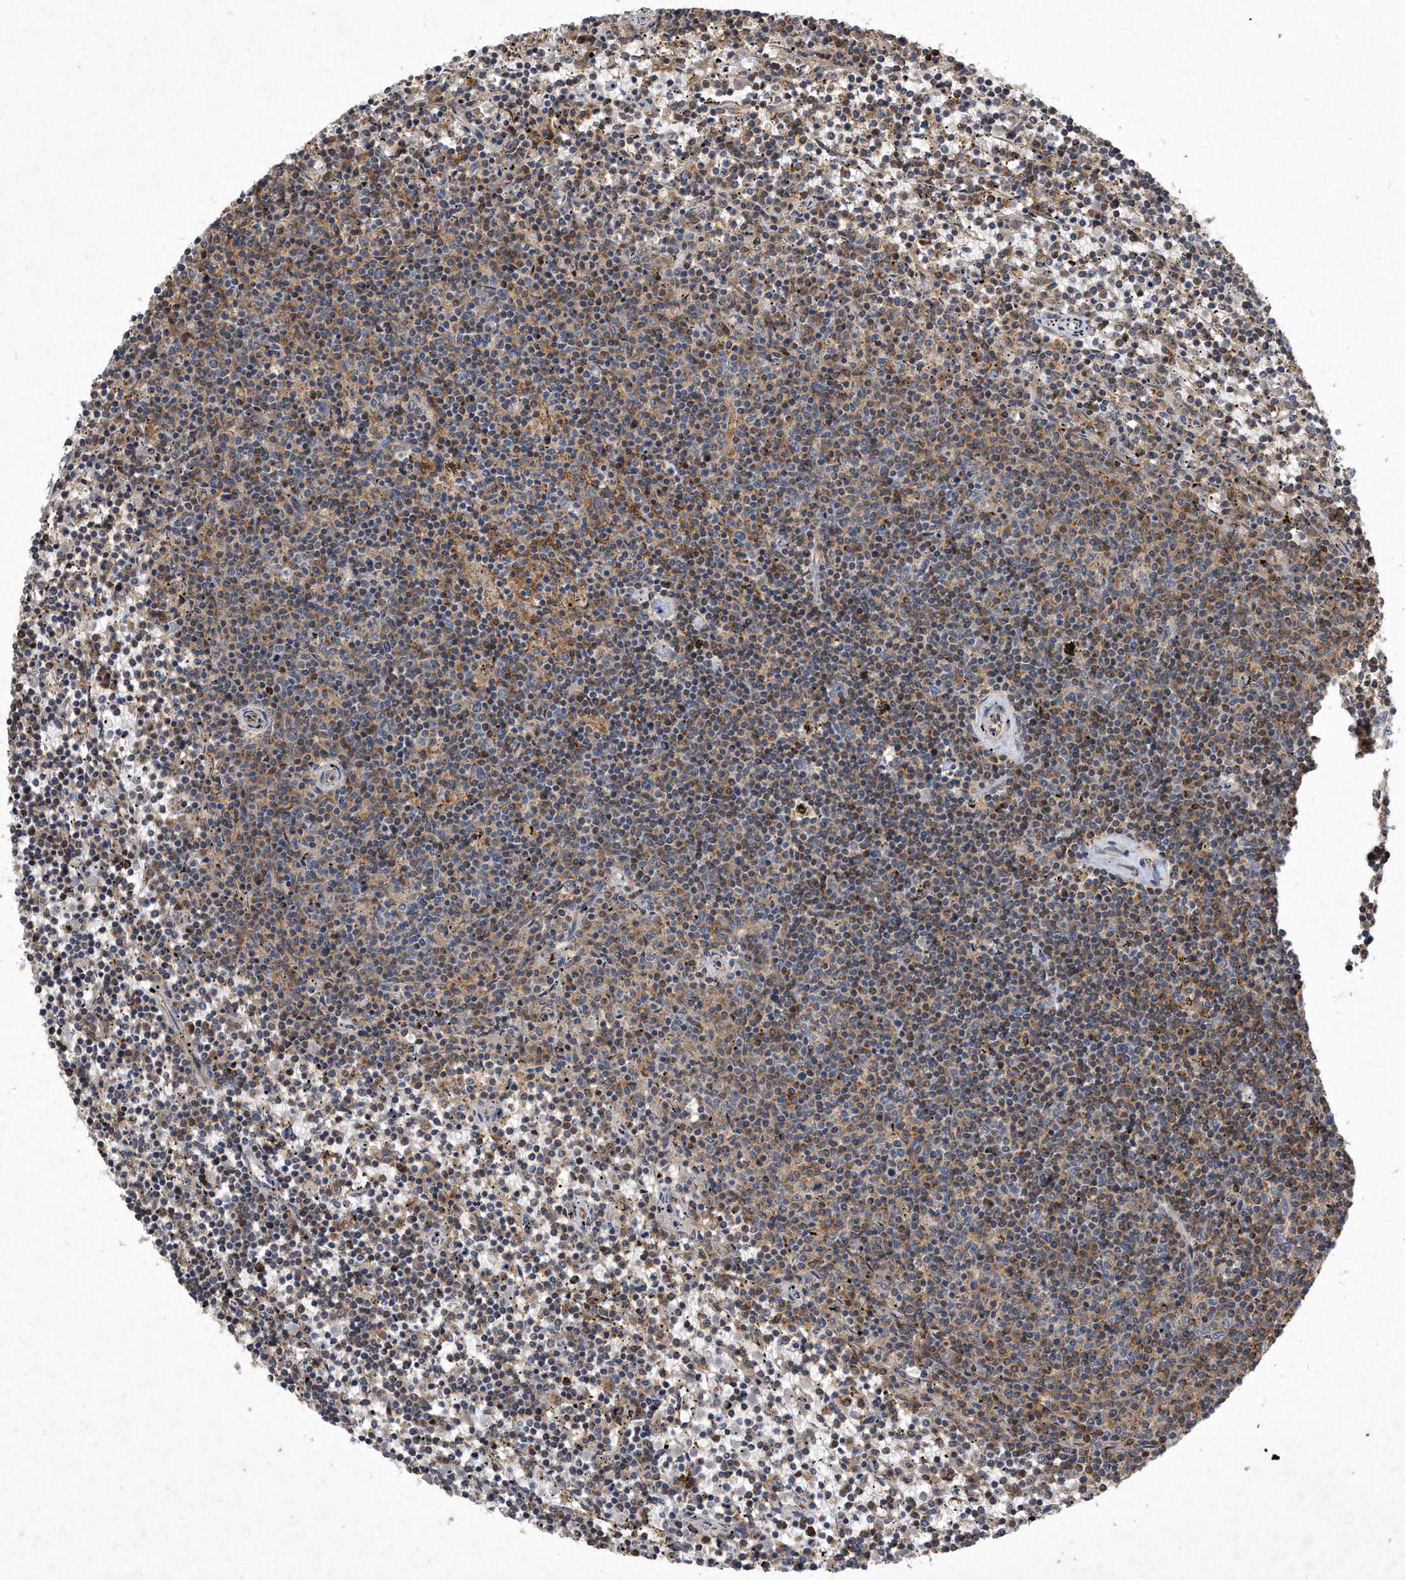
{"staining": {"intensity": "weak", "quantity": "25%-75%", "location": "cytoplasmic/membranous"}, "tissue": "lymphoma", "cell_type": "Tumor cells", "image_type": "cancer", "snomed": [{"axis": "morphology", "description": "Malignant lymphoma, non-Hodgkin's type, Low grade"}, {"axis": "topography", "description": "Spleen"}], "caption": "This is a histology image of immunohistochemistry staining of malignant lymphoma, non-Hodgkin's type (low-grade), which shows weak staining in the cytoplasmic/membranous of tumor cells.", "gene": "PGBD2", "patient": {"sex": "female", "age": 50}}